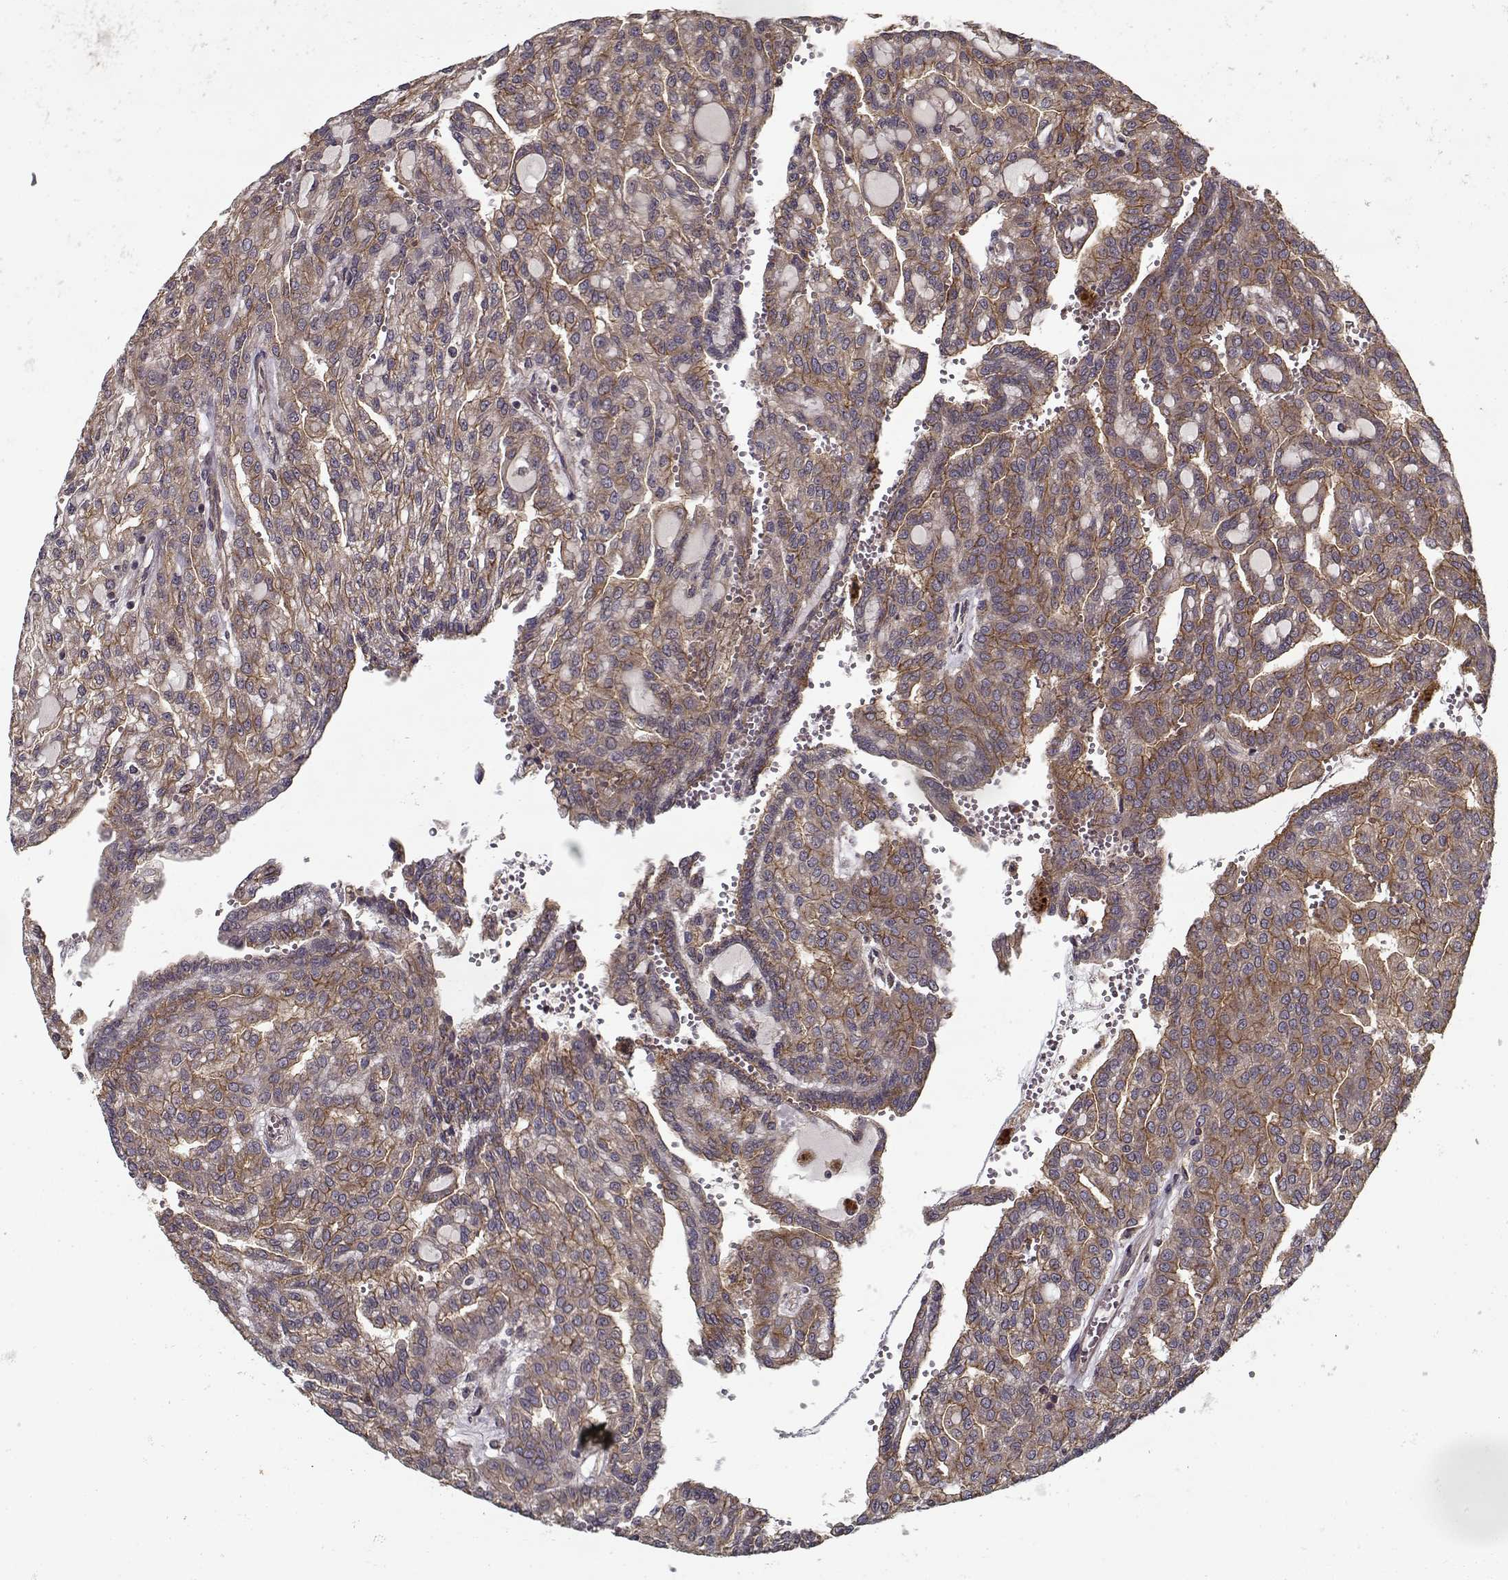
{"staining": {"intensity": "strong", "quantity": ">75%", "location": "cytoplasmic/membranous"}, "tissue": "renal cancer", "cell_type": "Tumor cells", "image_type": "cancer", "snomed": [{"axis": "morphology", "description": "Adenocarcinoma, NOS"}, {"axis": "topography", "description": "Kidney"}], "caption": "Immunohistochemical staining of human renal cancer (adenocarcinoma) exhibits high levels of strong cytoplasmic/membranous protein expression in about >75% of tumor cells.", "gene": "PPP1R12A", "patient": {"sex": "male", "age": 63}}